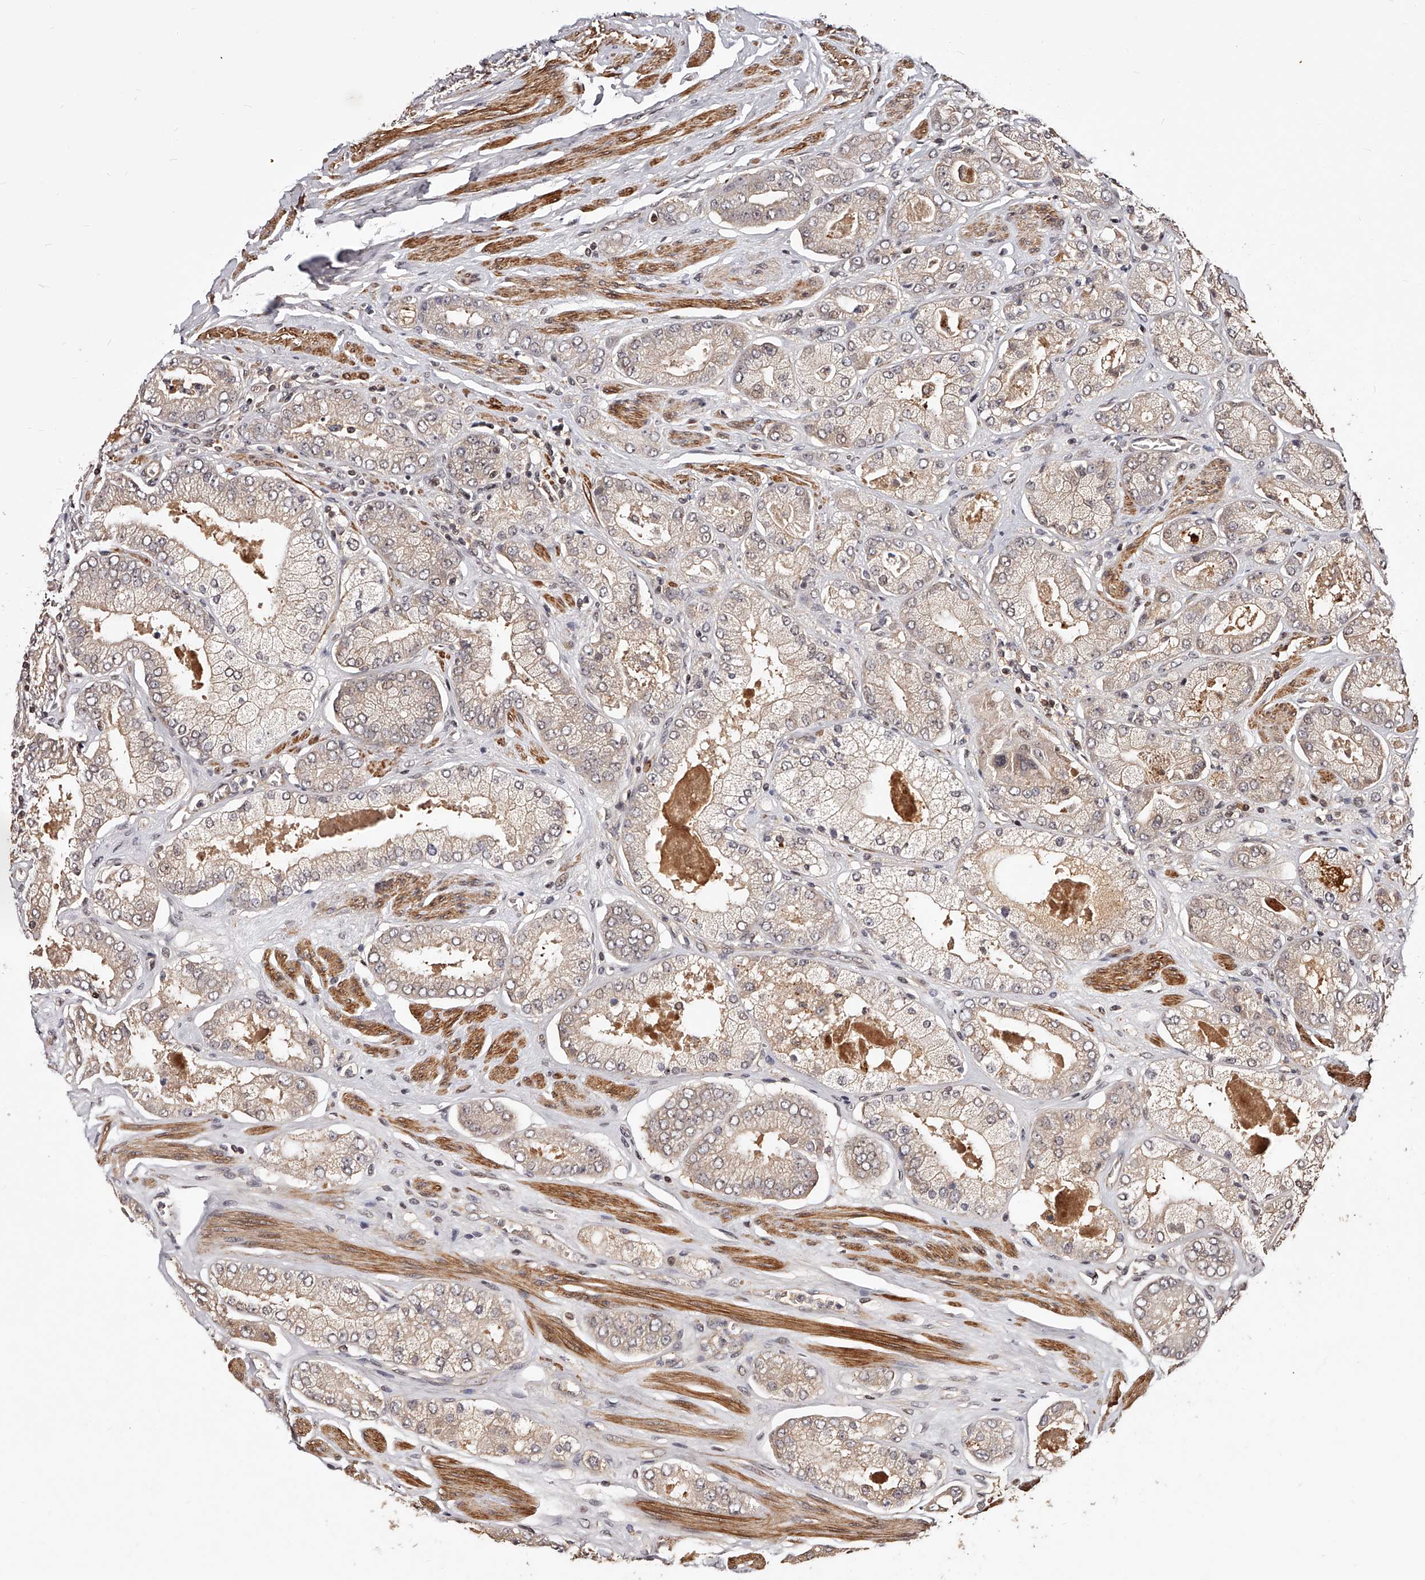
{"staining": {"intensity": "weak", "quantity": "<25%", "location": "cytoplasmic/membranous"}, "tissue": "prostate cancer", "cell_type": "Tumor cells", "image_type": "cancer", "snomed": [{"axis": "morphology", "description": "Adenocarcinoma, High grade"}, {"axis": "topography", "description": "Prostate"}], "caption": "Tumor cells are negative for protein expression in human prostate cancer.", "gene": "CUL7", "patient": {"sex": "male", "age": 58}}